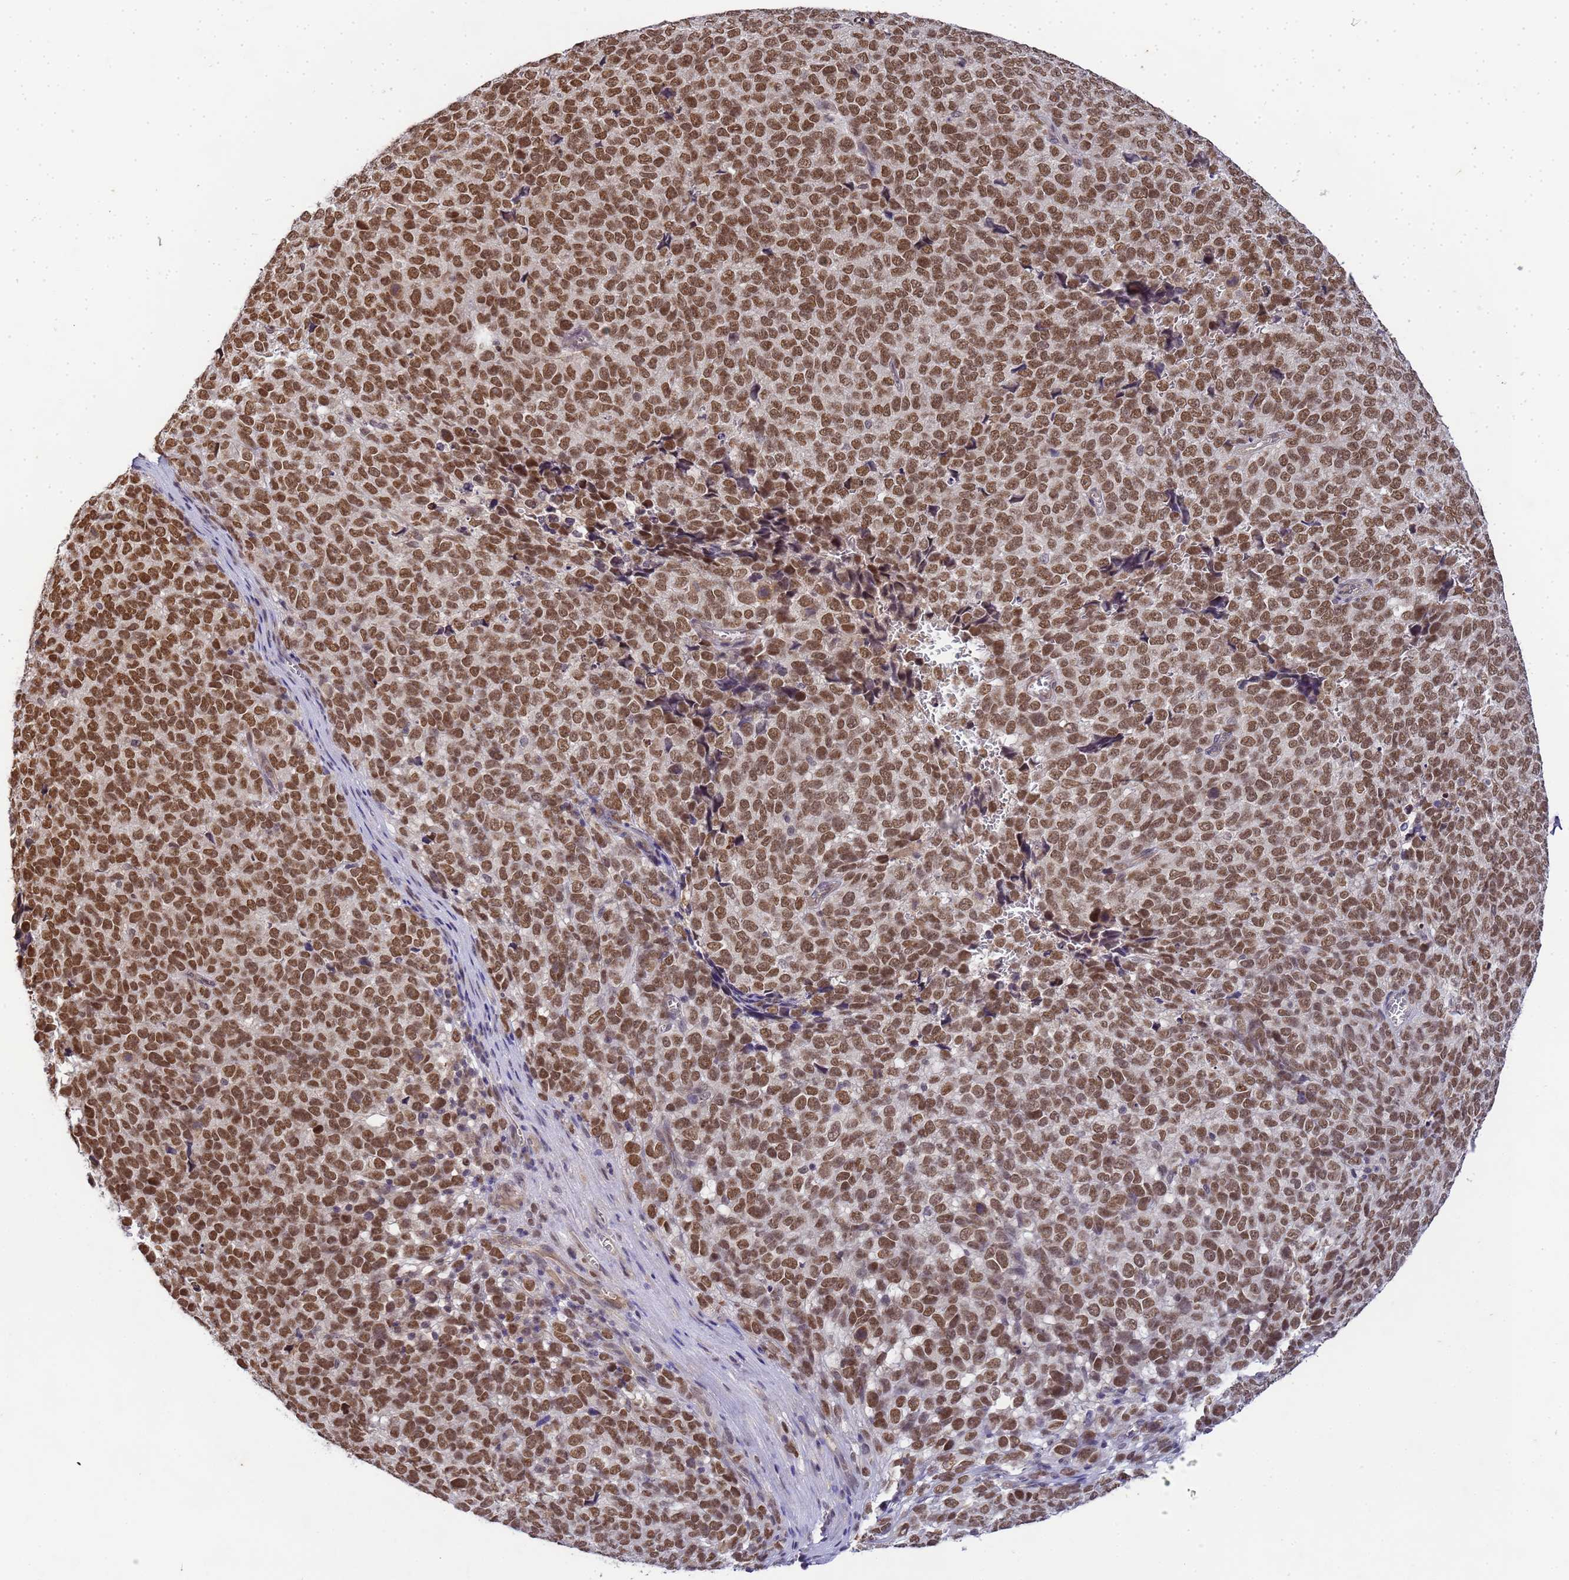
{"staining": {"intensity": "moderate", "quantity": ">75%", "location": "nuclear"}, "tissue": "melanoma", "cell_type": "Tumor cells", "image_type": "cancer", "snomed": [{"axis": "morphology", "description": "Malignant melanoma, NOS"}, {"axis": "topography", "description": "Nose, NOS"}], "caption": "Protein staining of malignant melanoma tissue shows moderate nuclear positivity in about >75% of tumor cells. Nuclei are stained in blue.", "gene": "MYL7", "patient": {"sex": "female", "age": 48}}